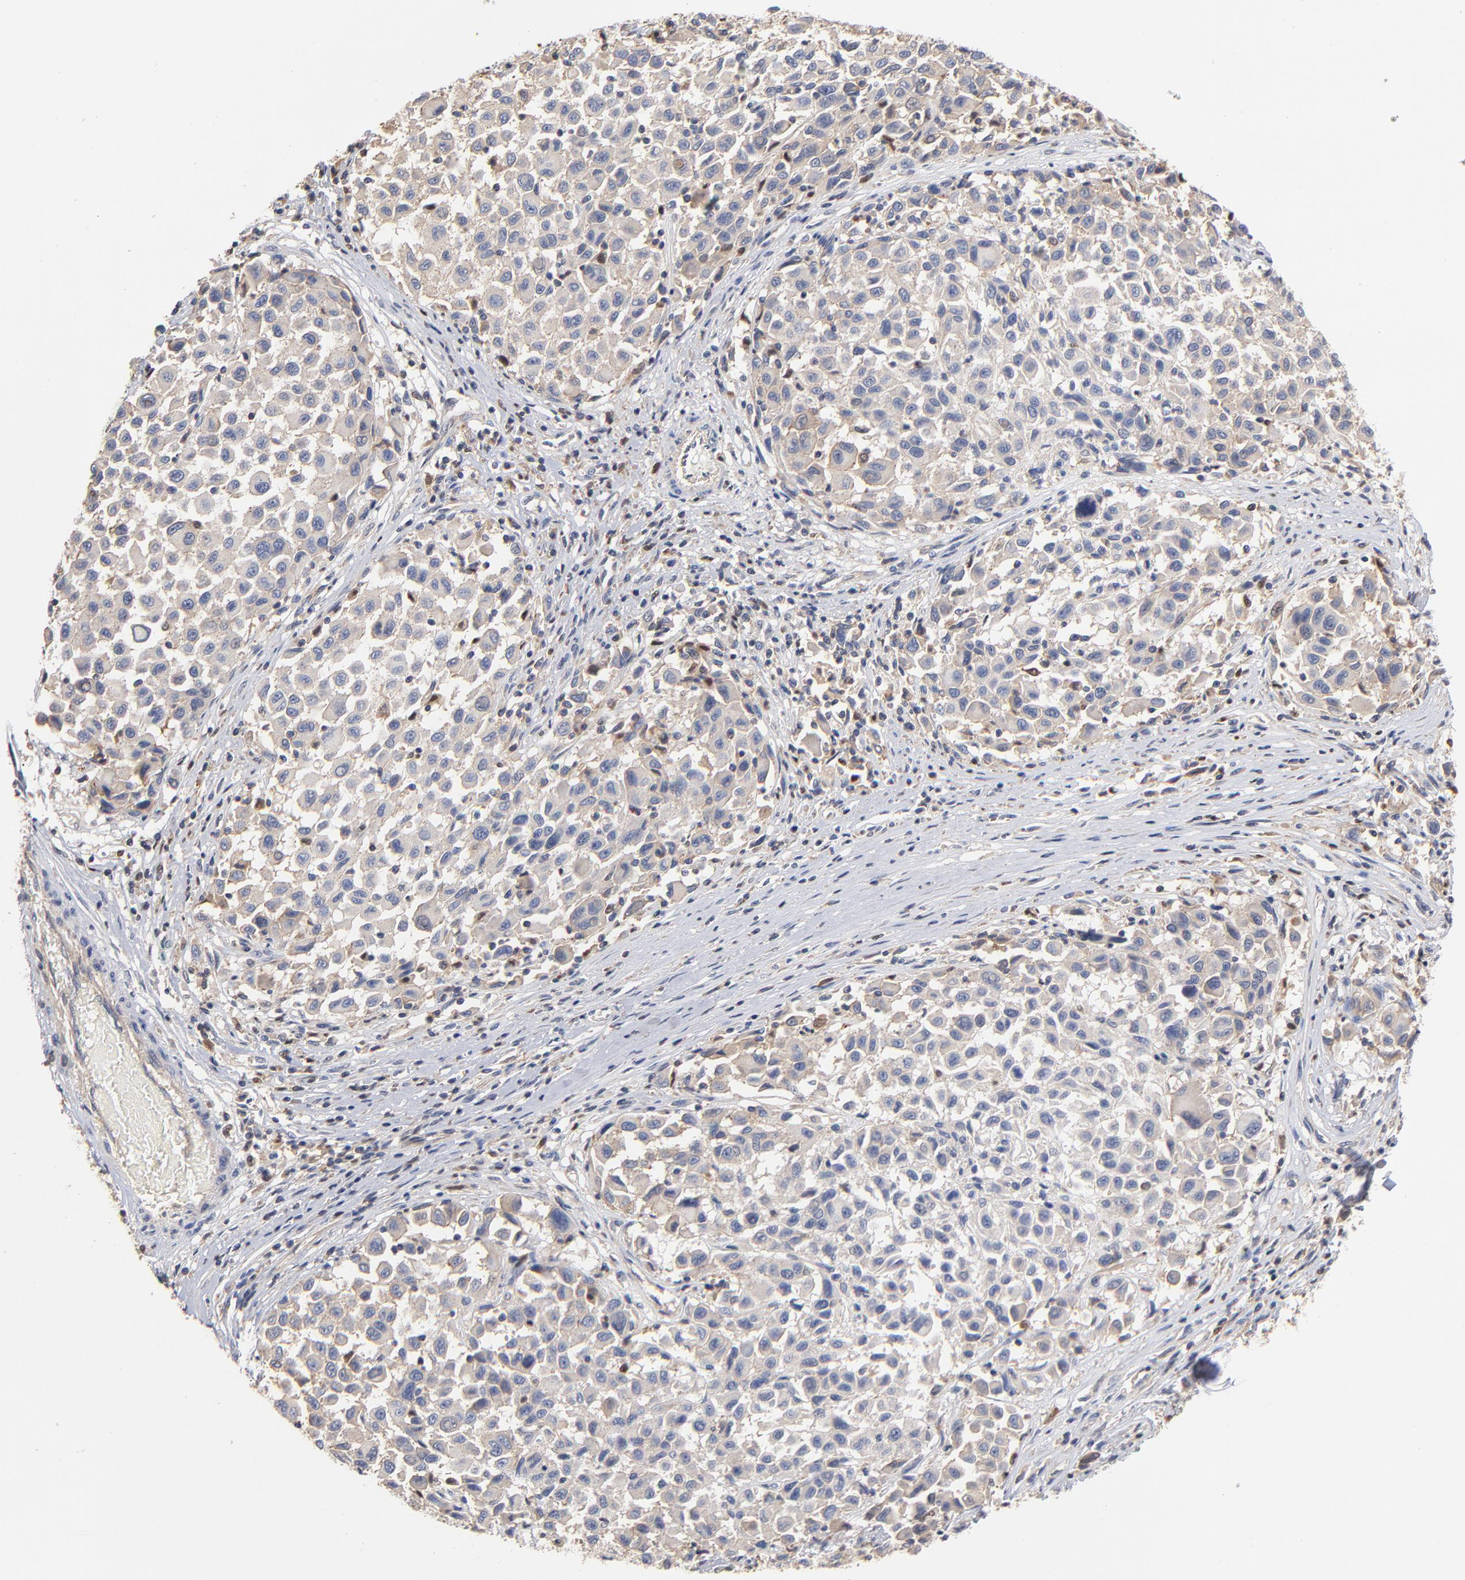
{"staining": {"intensity": "negative", "quantity": "none", "location": "none"}, "tissue": "melanoma", "cell_type": "Tumor cells", "image_type": "cancer", "snomed": [{"axis": "morphology", "description": "Malignant melanoma, Metastatic site"}, {"axis": "topography", "description": "Lymph node"}], "caption": "Tumor cells show no significant expression in malignant melanoma (metastatic site).", "gene": "ARHGEF6", "patient": {"sex": "male", "age": 61}}